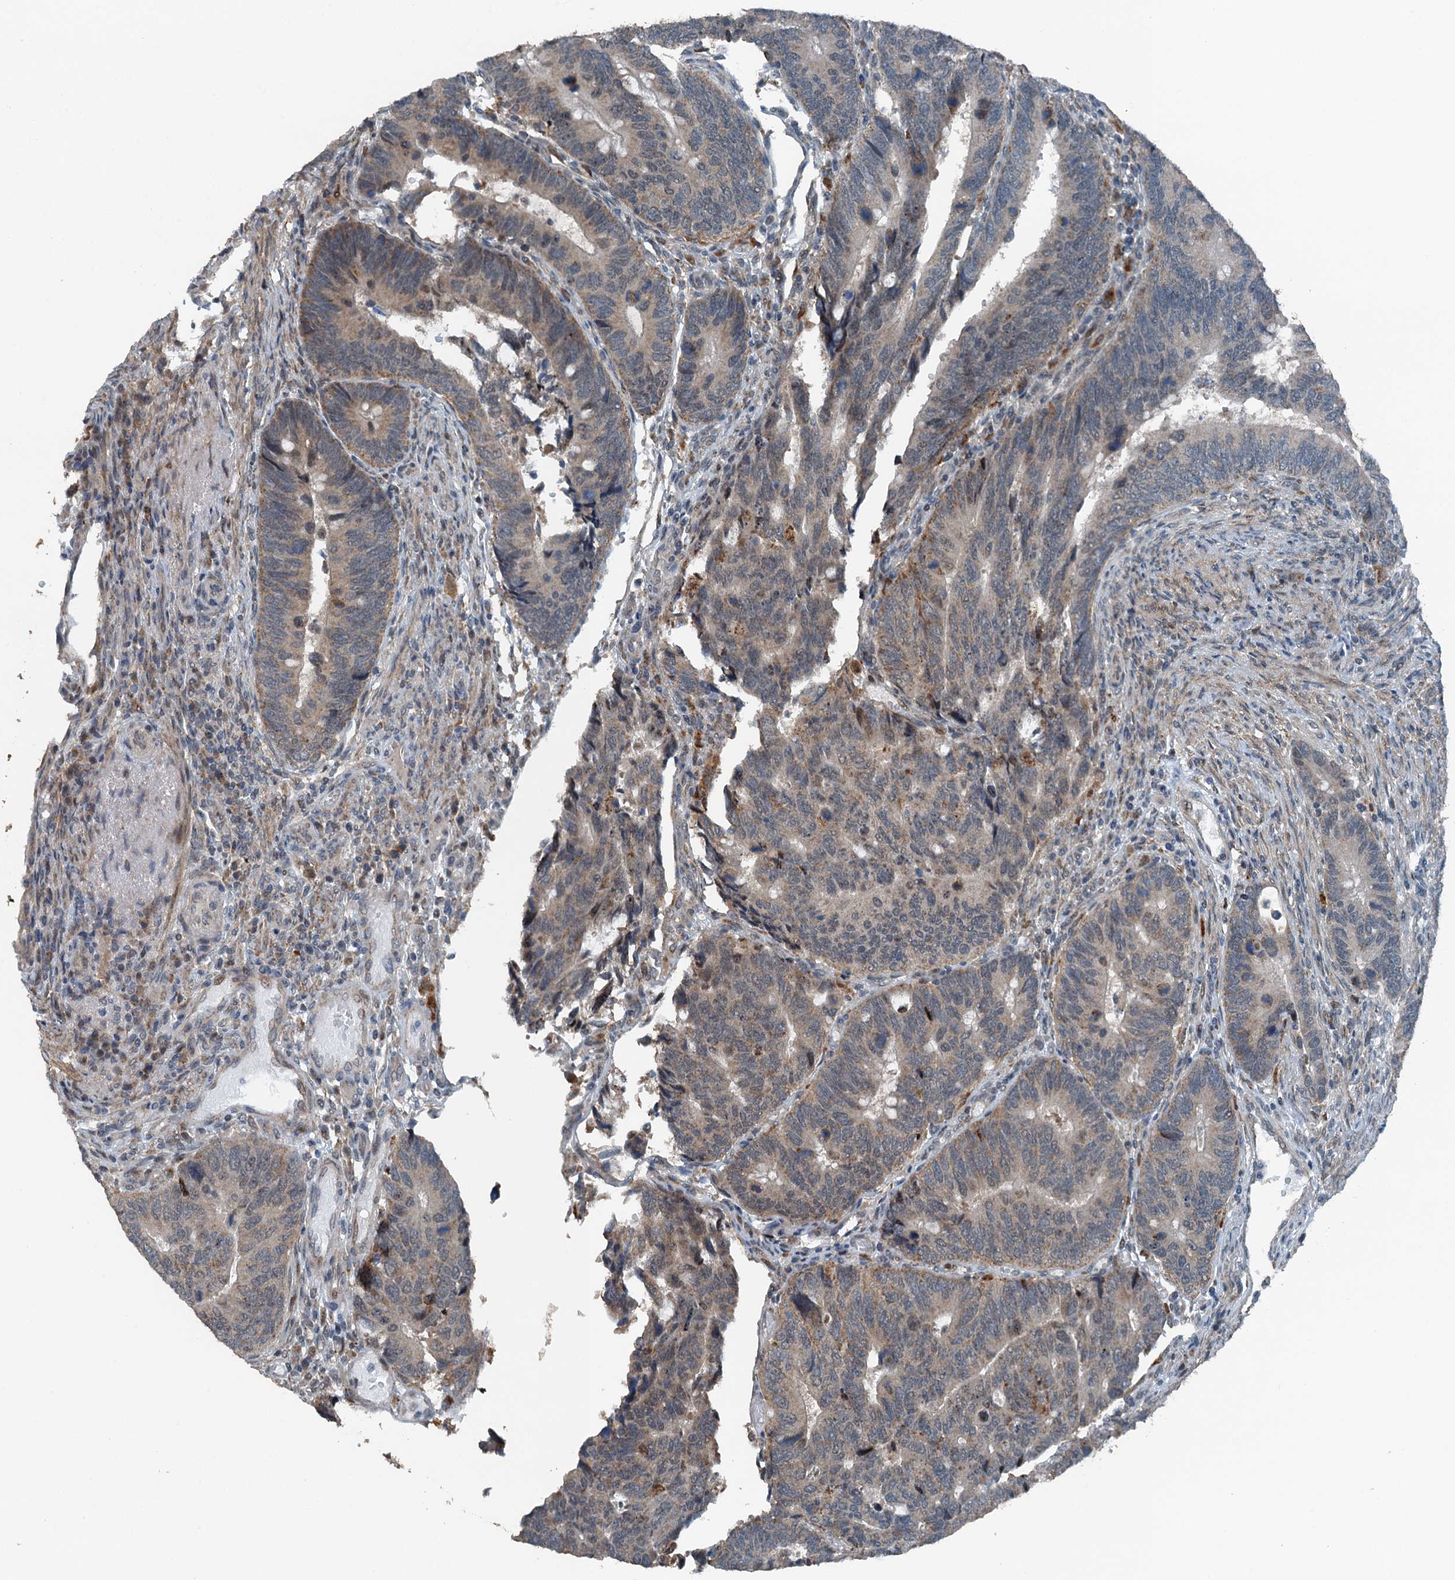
{"staining": {"intensity": "weak", "quantity": "<25%", "location": "cytoplasmic/membranous"}, "tissue": "colorectal cancer", "cell_type": "Tumor cells", "image_type": "cancer", "snomed": [{"axis": "morphology", "description": "Adenocarcinoma, NOS"}, {"axis": "topography", "description": "Colon"}], "caption": "A histopathology image of colorectal adenocarcinoma stained for a protein shows no brown staining in tumor cells.", "gene": "BMERB1", "patient": {"sex": "male", "age": 87}}